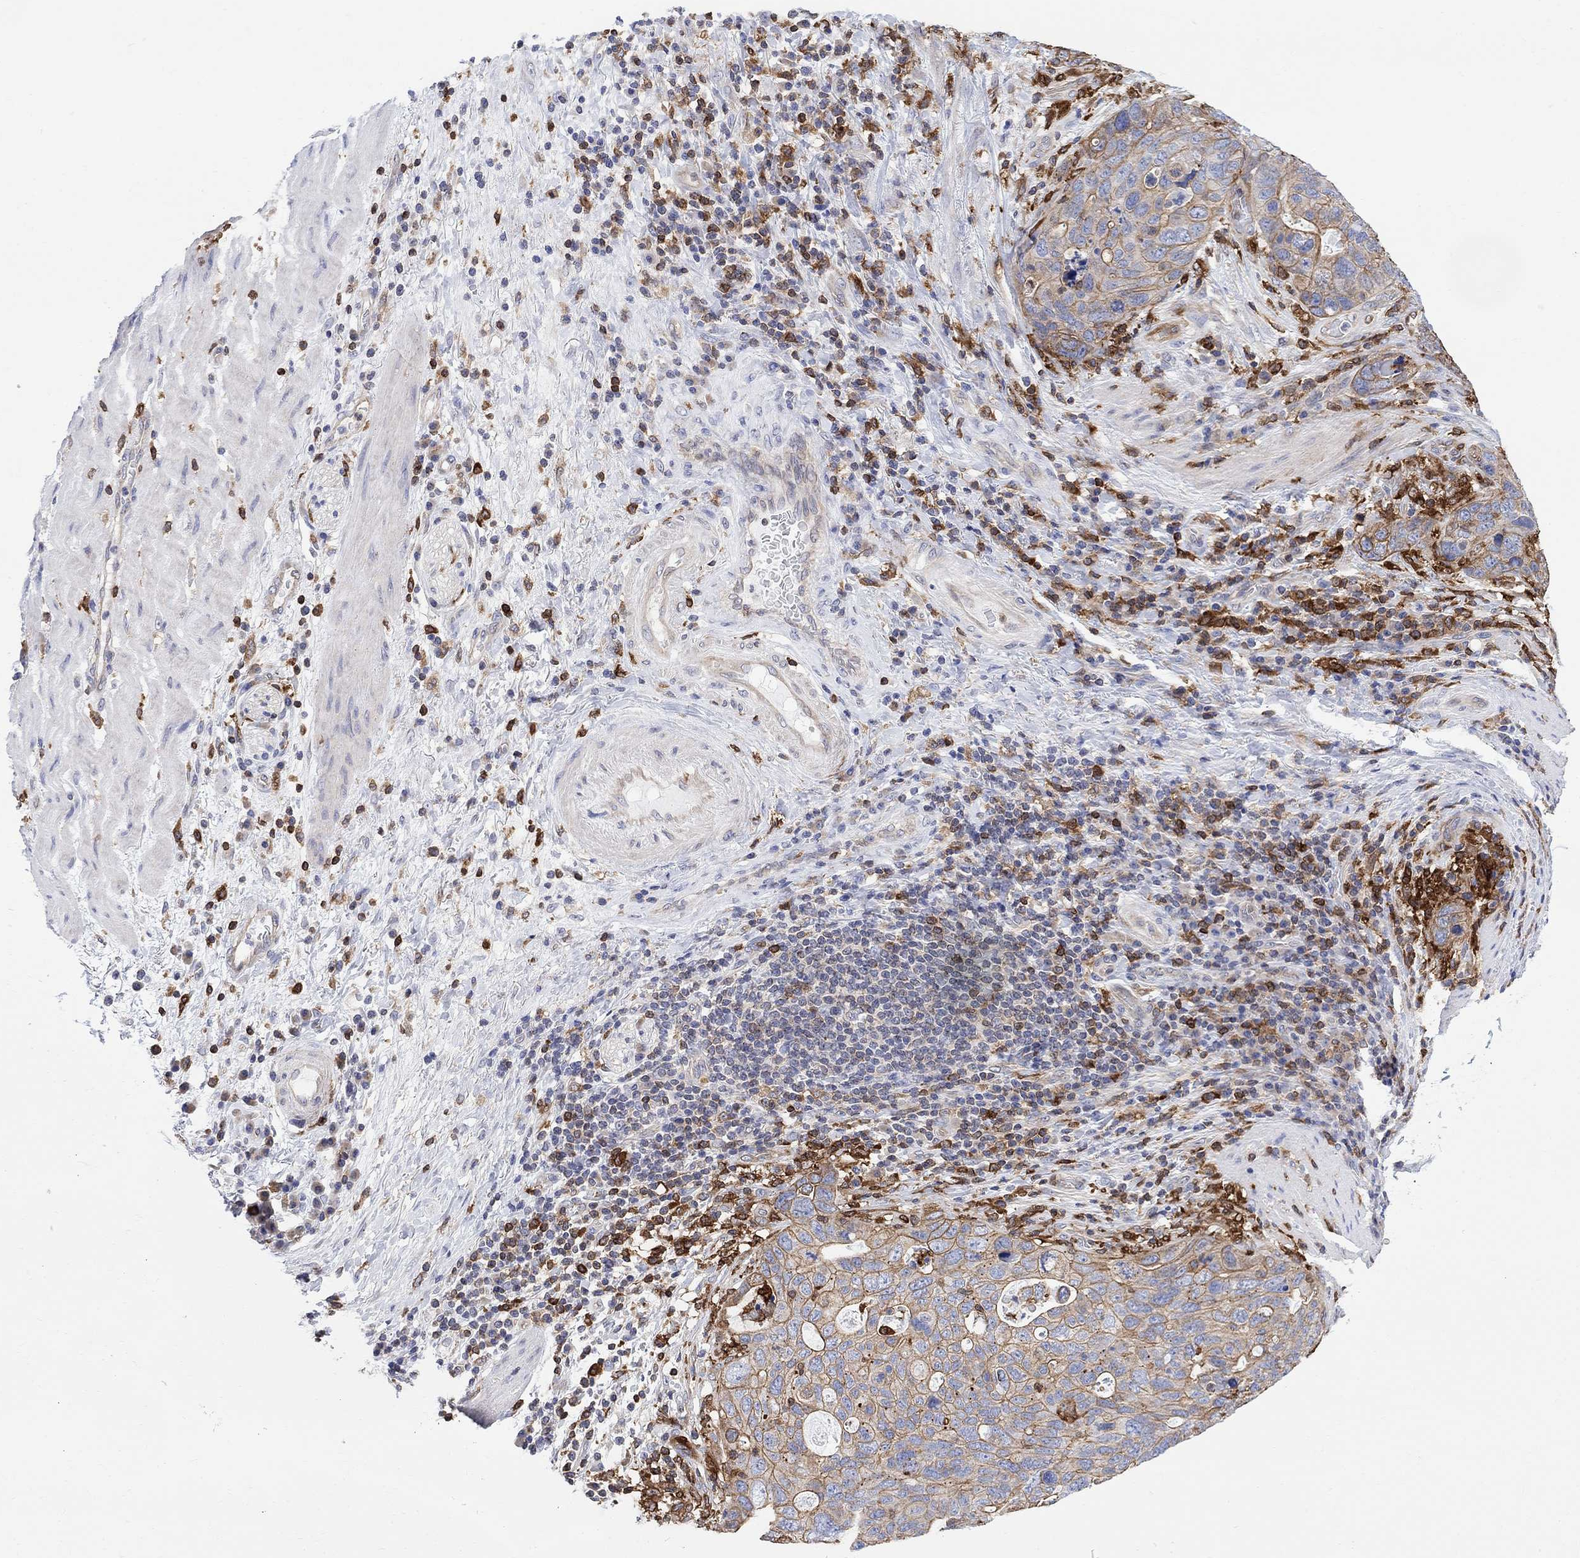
{"staining": {"intensity": "moderate", "quantity": "<25%", "location": "cytoplasmic/membranous"}, "tissue": "stomach cancer", "cell_type": "Tumor cells", "image_type": "cancer", "snomed": [{"axis": "morphology", "description": "Adenocarcinoma, NOS"}, {"axis": "topography", "description": "Stomach"}], "caption": "Tumor cells reveal moderate cytoplasmic/membranous positivity in about <25% of cells in adenocarcinoma (stomach).", "gene": "GBP5", "patient": {"sex": "male", "age": 54}}